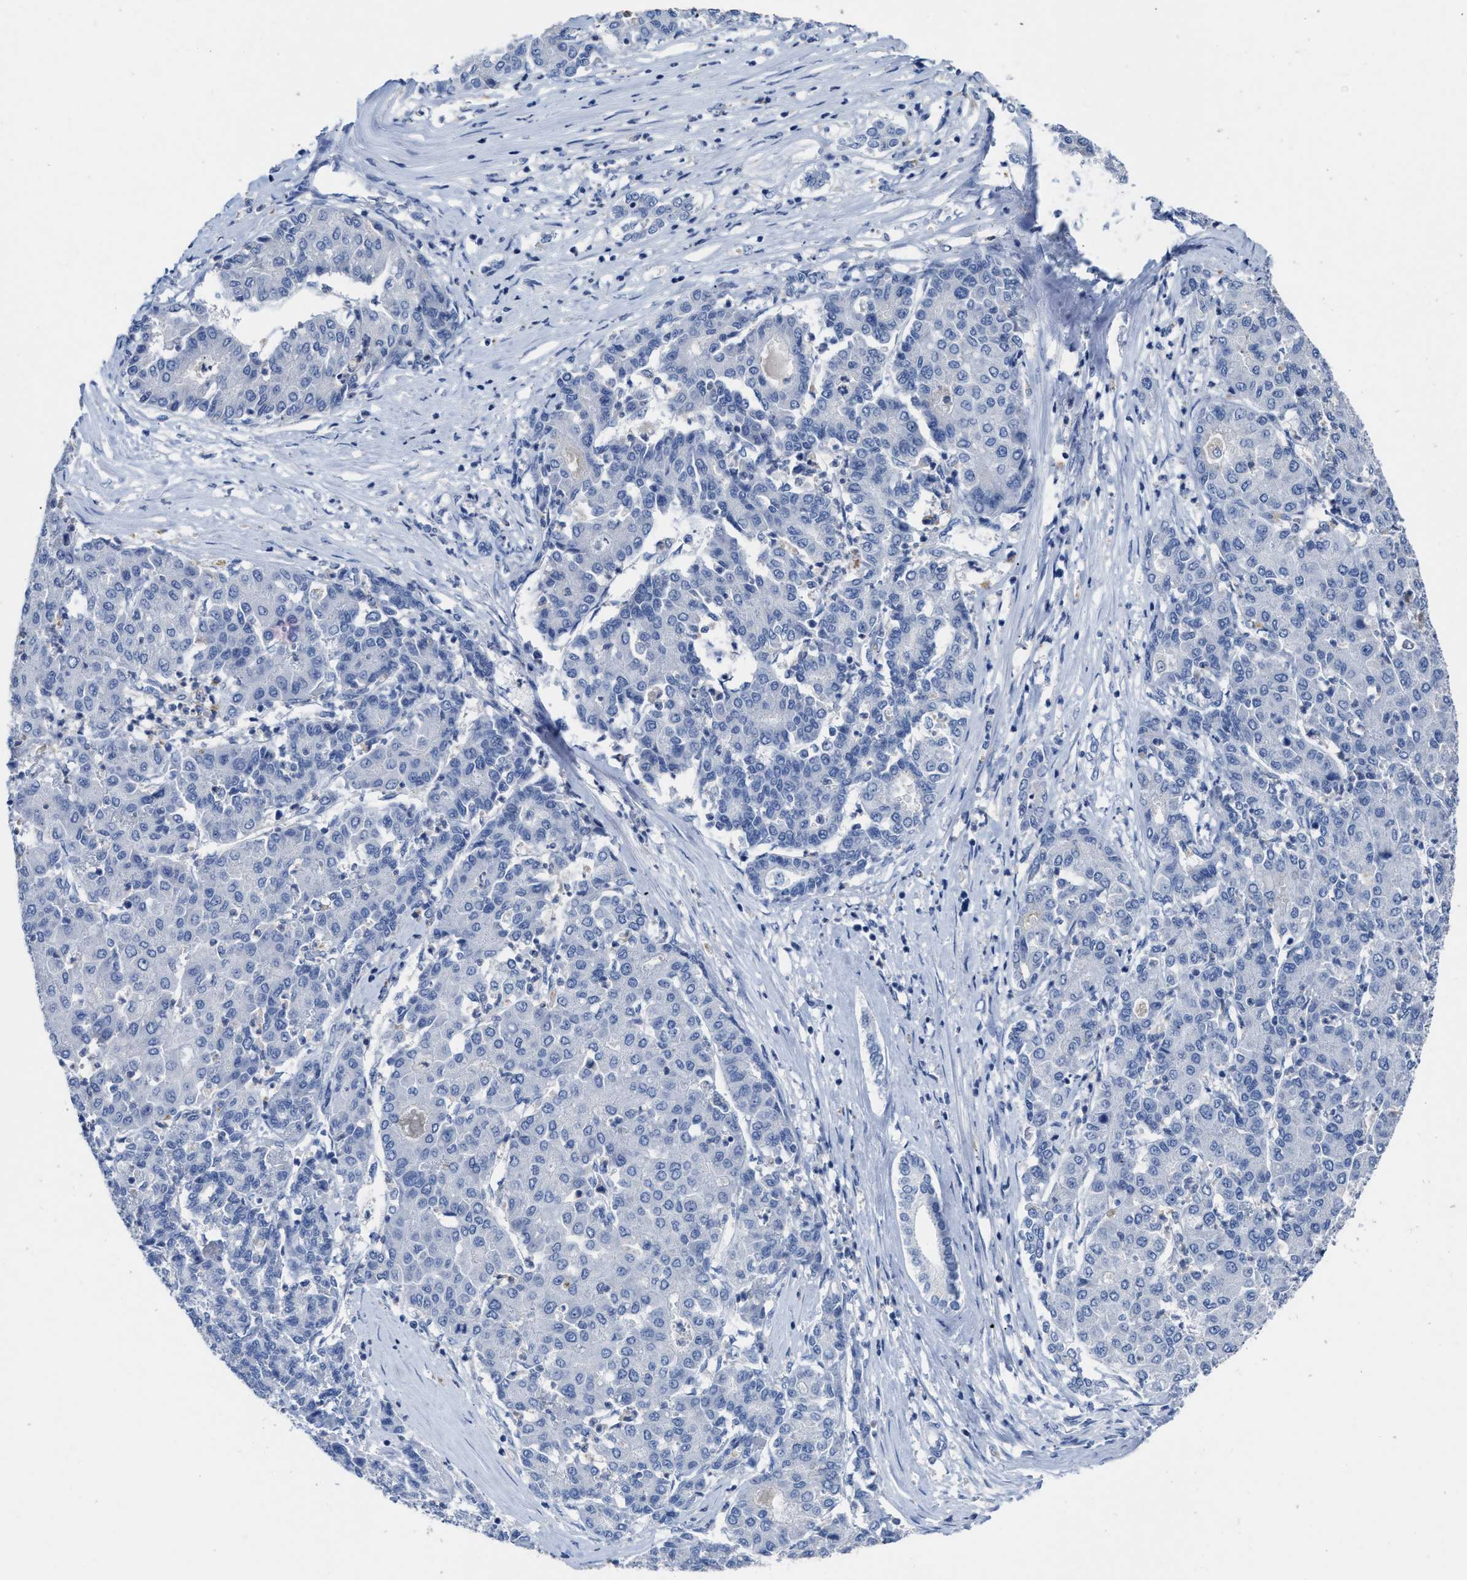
{"staining": {"intensity": "negative", "quantity": "none", "location": "none"}, "tissue": "liver cancer", "cell_type": "Tumor cells", "image_type": "cancer", "snomed": [{"axis": "morphology", "description": "Carcinoma, Hepatocellular, NOS"}, {"axis": "topography", "description": "Liver"}], "caption": "IHC histopathology image of liver hepatocellular carcinoma stained for a protein (brown), which shows no expression in tumor cells.", "gene": "CEACAM5", "patient": {"sex": "male", "age": 65}}